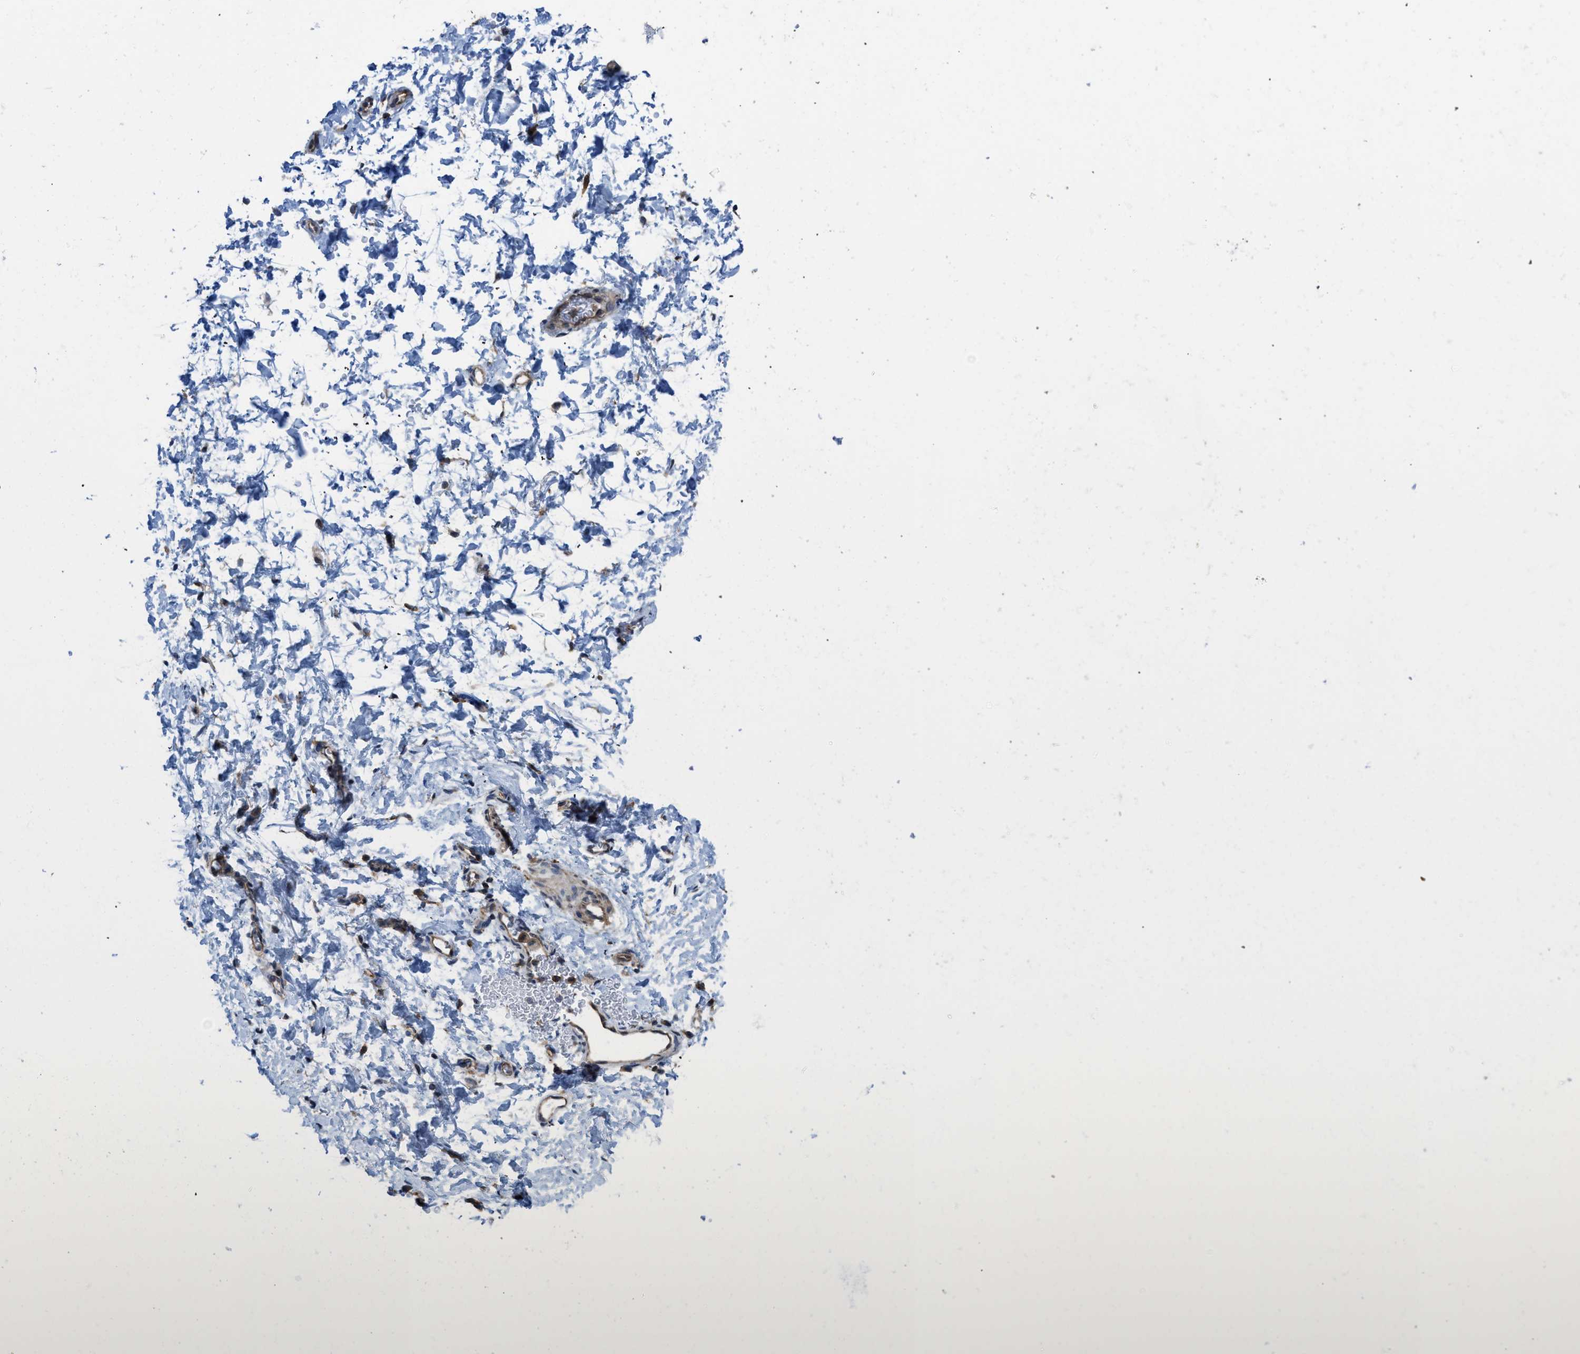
{"staining": {"intensity": "weak", "quantity": "25%-75%", "location": "cytoplasmic/membranous"}, "tissue": "adipose tissue", "cell_type": "Adipocytes", "image_type": "normal", "snomed": [{"axis": "morphology", "description": "Normal tissue, NOS"}, {"axis": "topography", "description": "Cartilage tissue"}, {"axis": "topography", "description": "Bronchus"}], "caption": "A photomicrograph of adipose tissue stained for a protein demonstrates weak cytoplasmic/membranous brown staining in adipocytes. The staining is performed using DAB (3,3'-diaminobenzidine) brown chromogen to label protein expression. The nuclei are counter-stained blue using hematoxylin.", "gene": "MYO18A", "patient": {"sex": "female", "age": 53}}